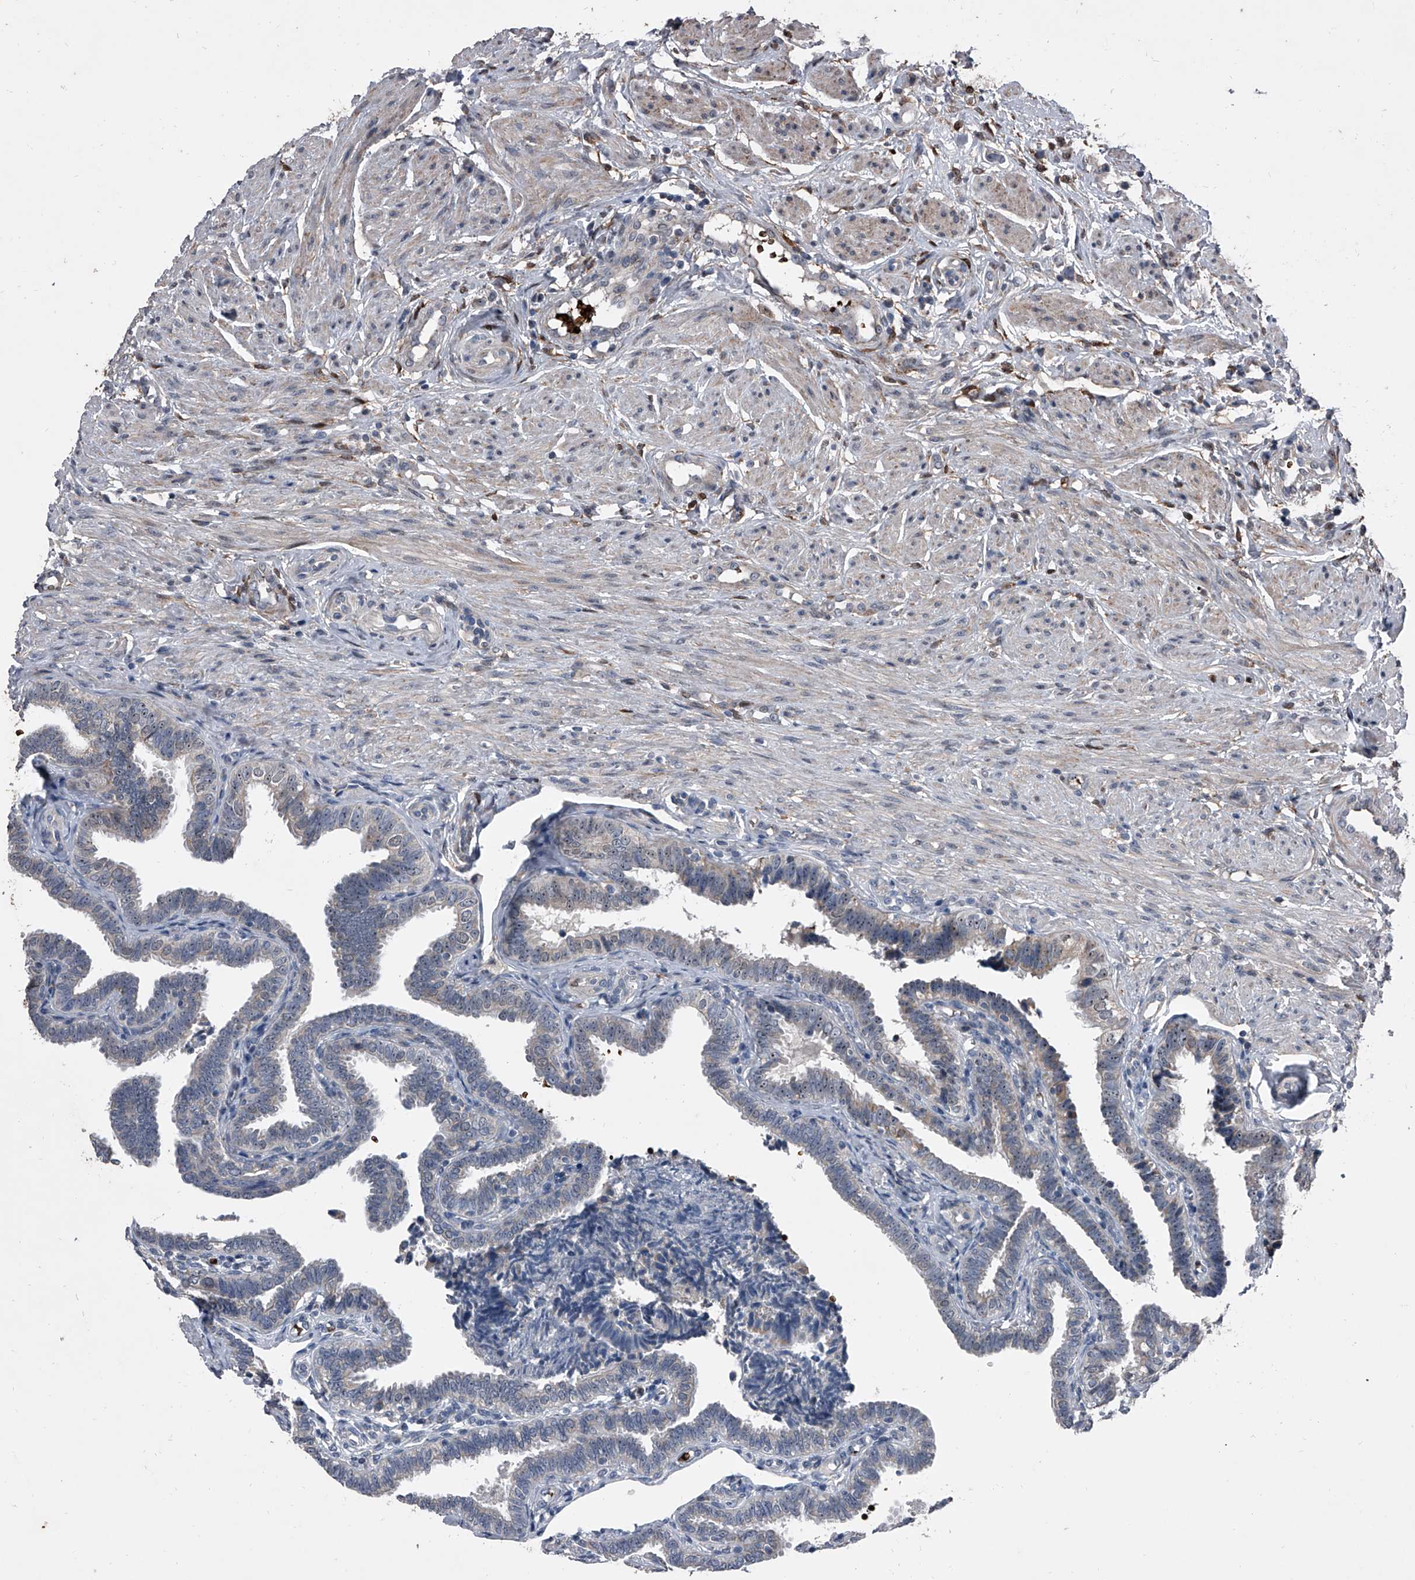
{"staining": {"intensity": "weak", "quantity": "<25%", "location": "cytoplasmic/membranous,nuclear"}, "tissue": "fallopian tube", "cell_type": "Glandular cells", "image_type": "normal", "snomed": [{"axis": "morphology", "description": "Normal tissue, NOS"}, {"axis": "topography", "description": "Fallopian tube"}], "caption": "There is no significant expression in glandular cells of fallopian tube. (DAB IHC with hematoxylin counter stain).", "gene": "CEP85L", "patient": {"sex": "female", "age": 39}}